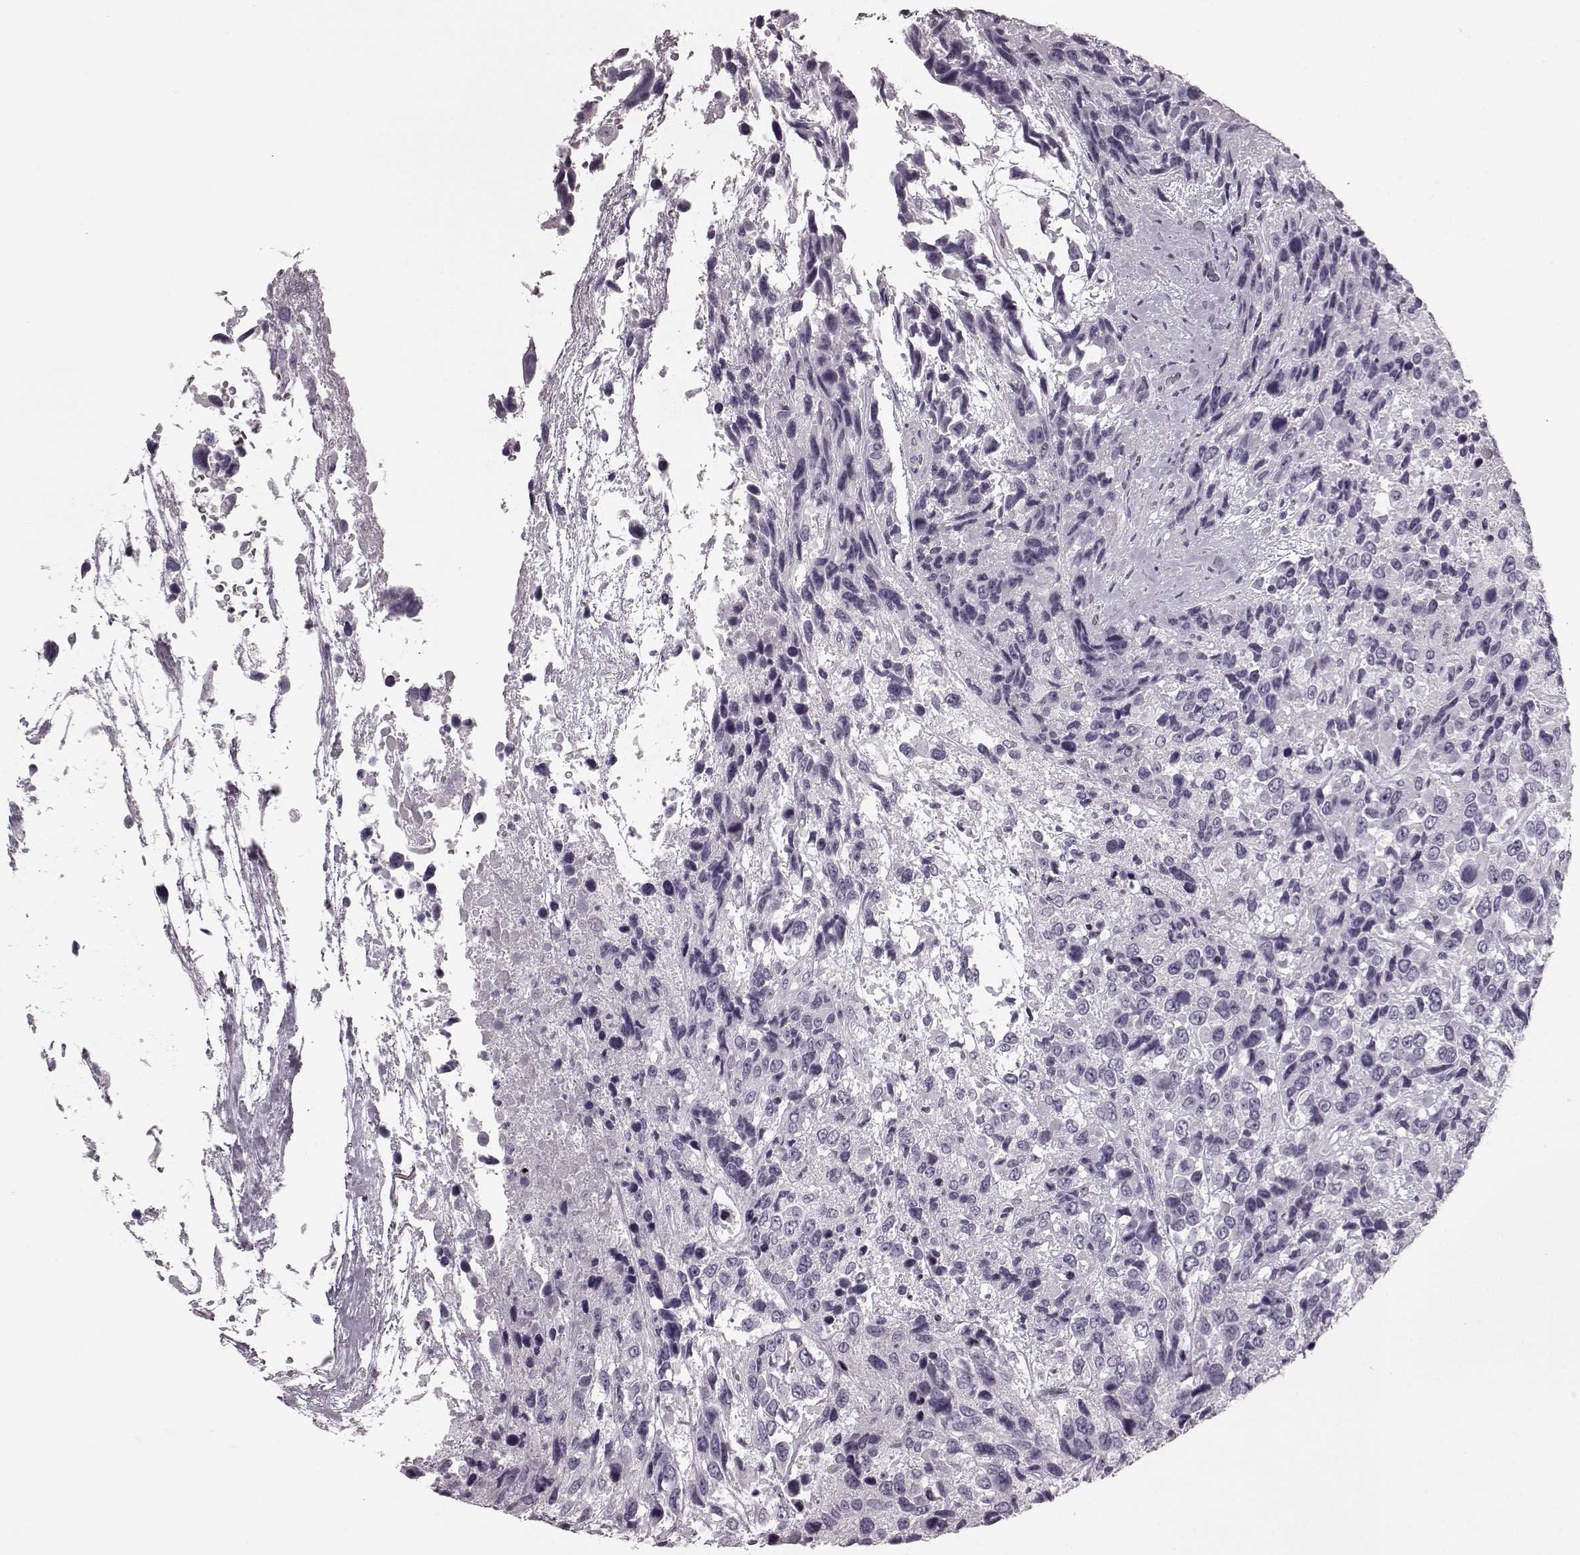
{"staining": {"intensity": "negative", "quantity": "none", "location": "none"}, "tissue": "urothelial cancer", "cell_type": "Tumor cells", "image_type": "cancer", "snomed": [{"axis": "morphology", "description": "Urothelial carcinoma, High grade"}, {"axis": "topography", "description": "Urinary bladder"}], "caption": "This is an immunohistochemistry (IHC) micrograph of human urothelial cancer. There is no expression in tumor cells.", "gene": "CST7", "patient": {"sex": "female", "age": 70}}